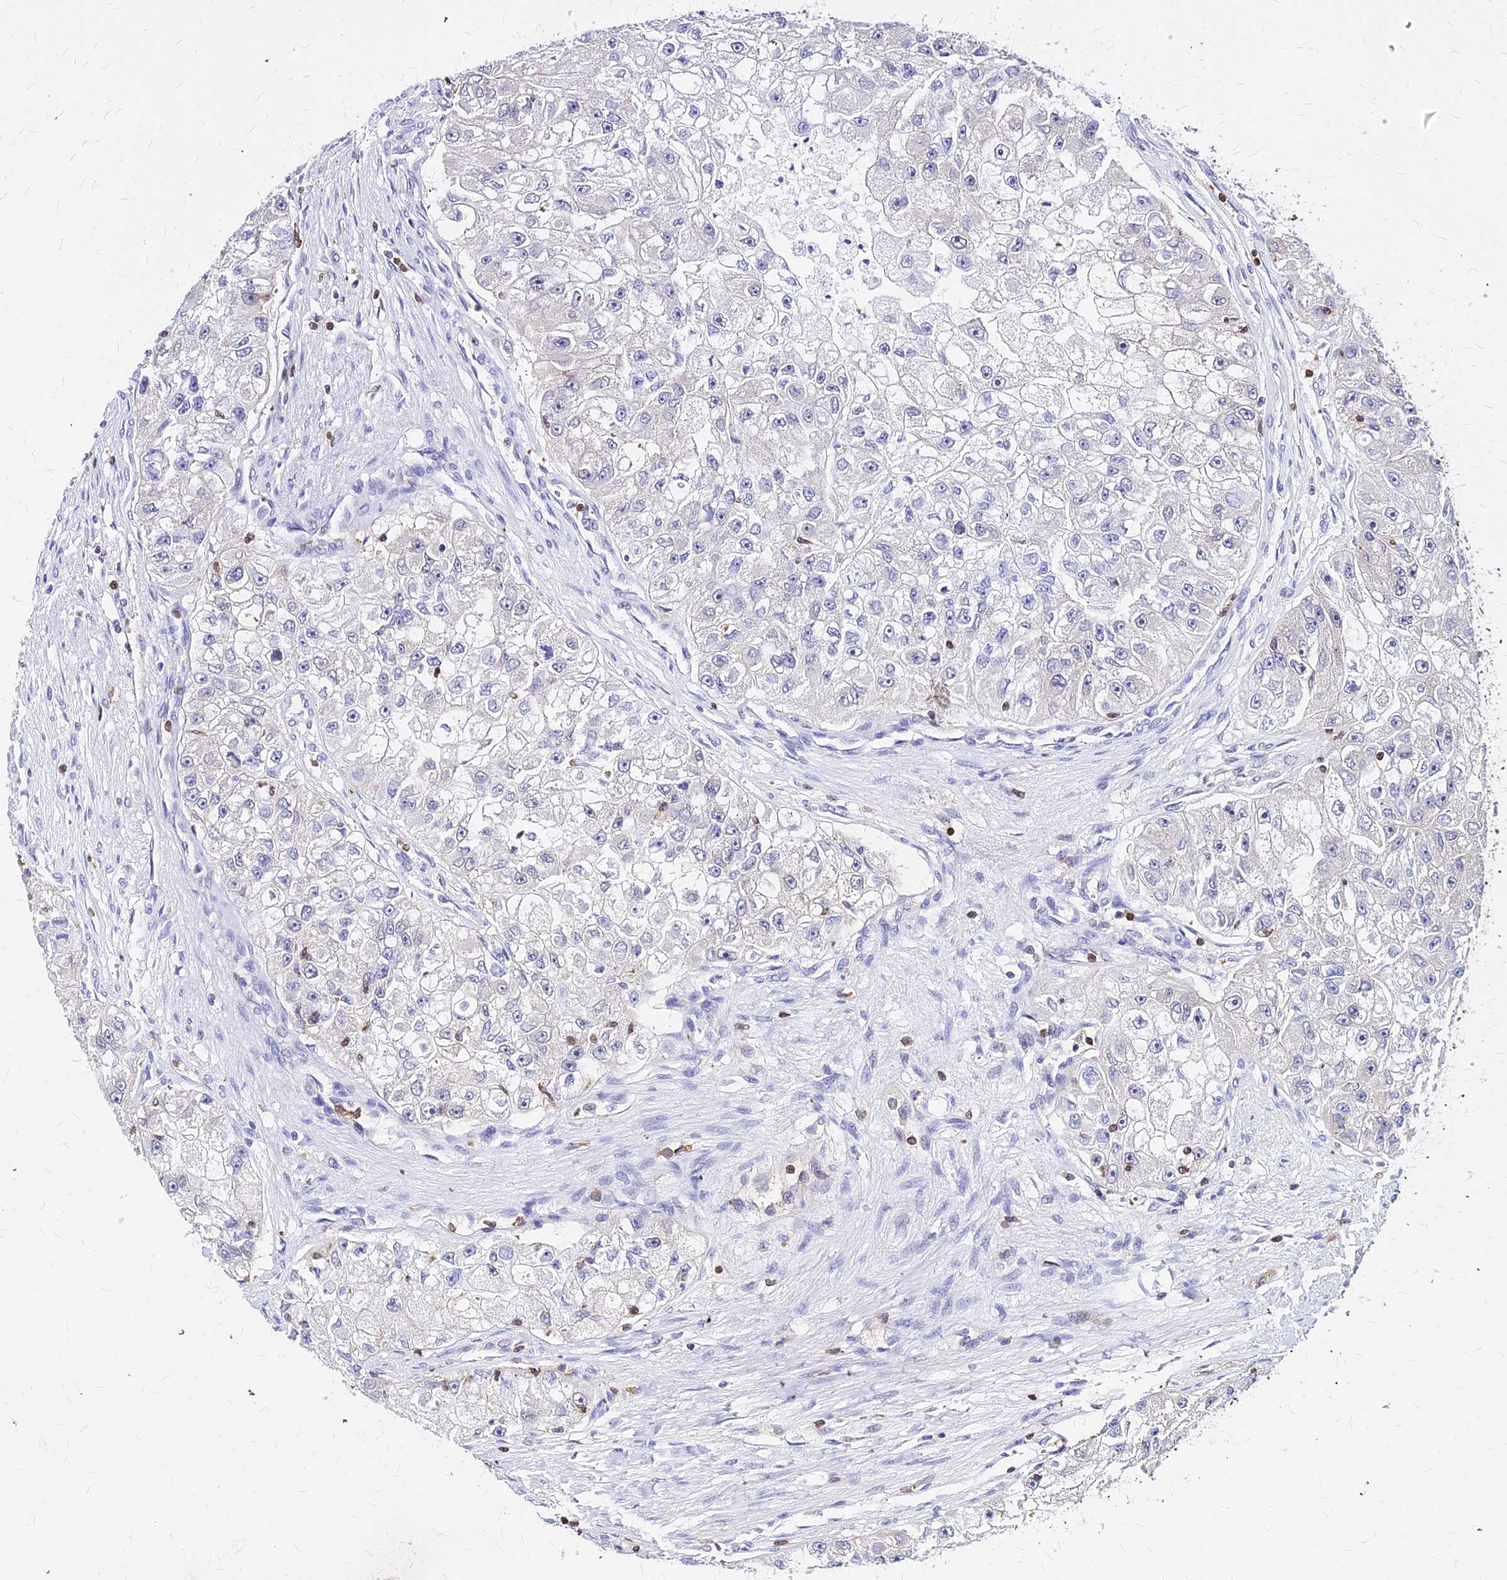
{"staining": {"intensity": "negative", "quantity": "none", "location": "none"}, "tissue": "renal cancer", "cell_type": "Tumor cells", "image_type": "cancer", "snomed": [{"axis": "morphology", "description": "Adenocarcinoma, NOS"}, {"axis": "topography", "description": "Kidney"}], "caption": "Human renal cancer stained for a protein using IHC reveals no expression in tumor cells.", "gene": "PAXX", "patient": {"sex": "male", "age": 63}}